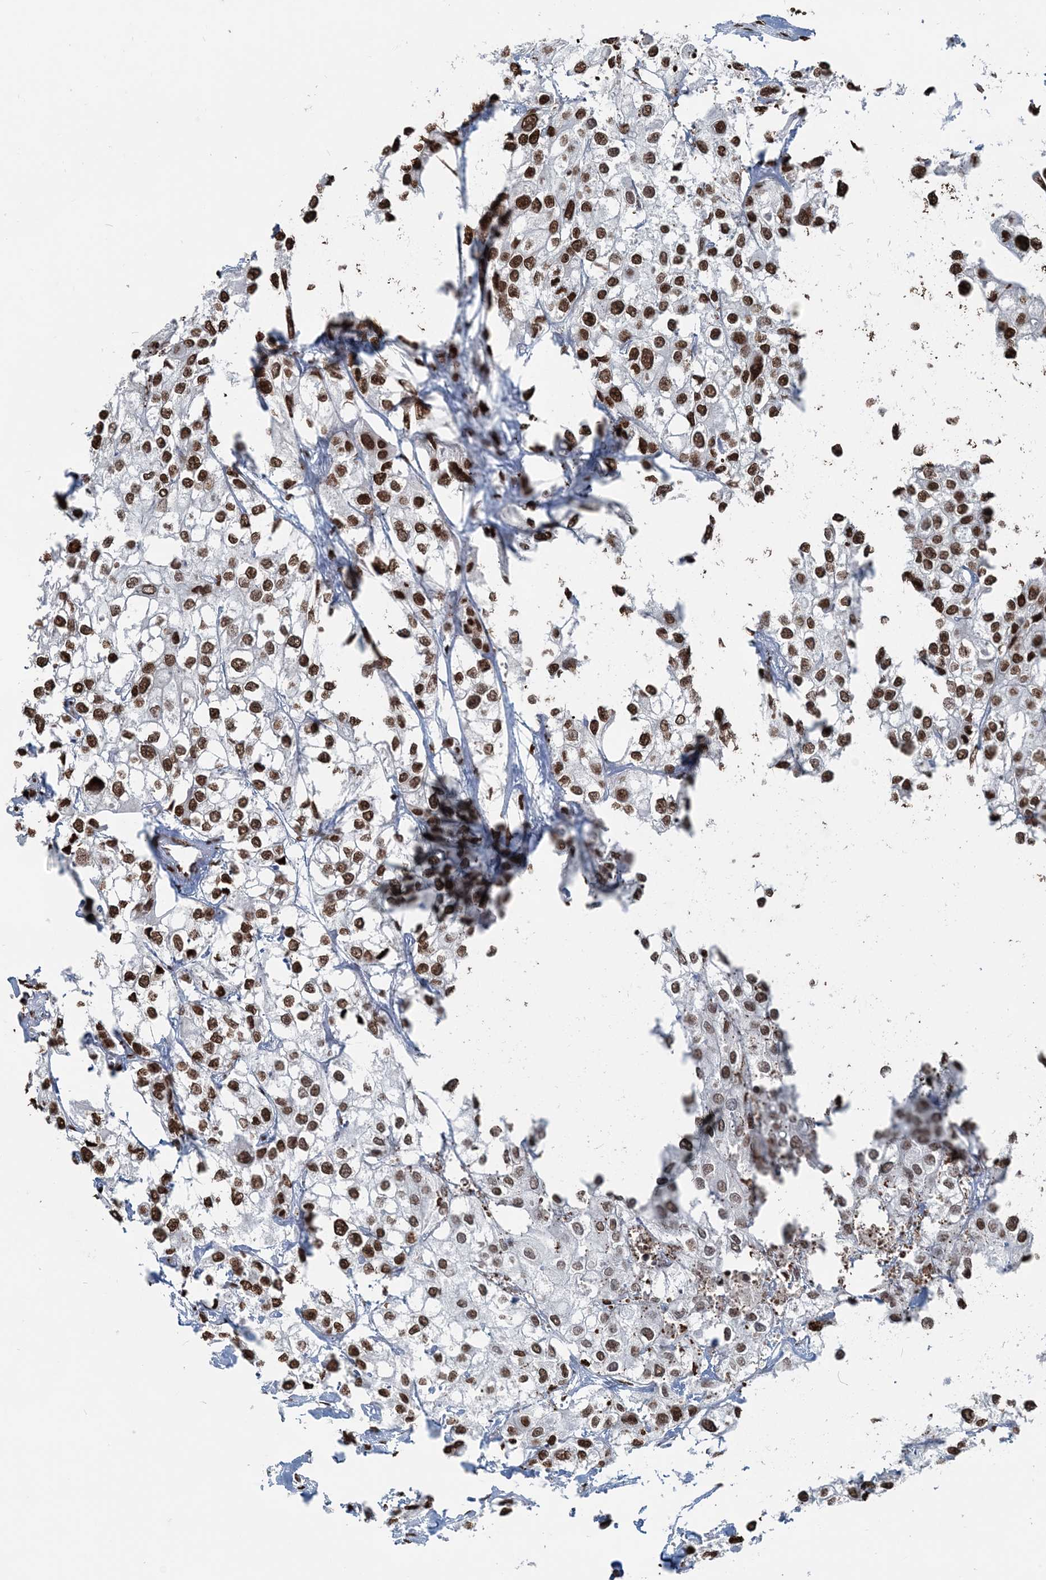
{"staining": {"intensity": "strong", "quantity": ">75%", "location": "nuclear"}, "tissue": "urothelial cancer", "cell_type": "Tumor cells", "image_type": "cancer", "snomed": [{"axis": "morphology", "description": "Urothelial carcinoma, High grade"}, {"axis": "topography", "description": "Urinary bladder"}], "caption": "IHC micrograph of neoplastic tissue: human urothelial cancer stained using immunohistochemistry reveals high levels of strong protein expression localized specifically in the nuclear of tumor cells, appearing as a nuclear brown color.", "gene": "H3-3B", "patient": {"sex": "male", "age": 64}}